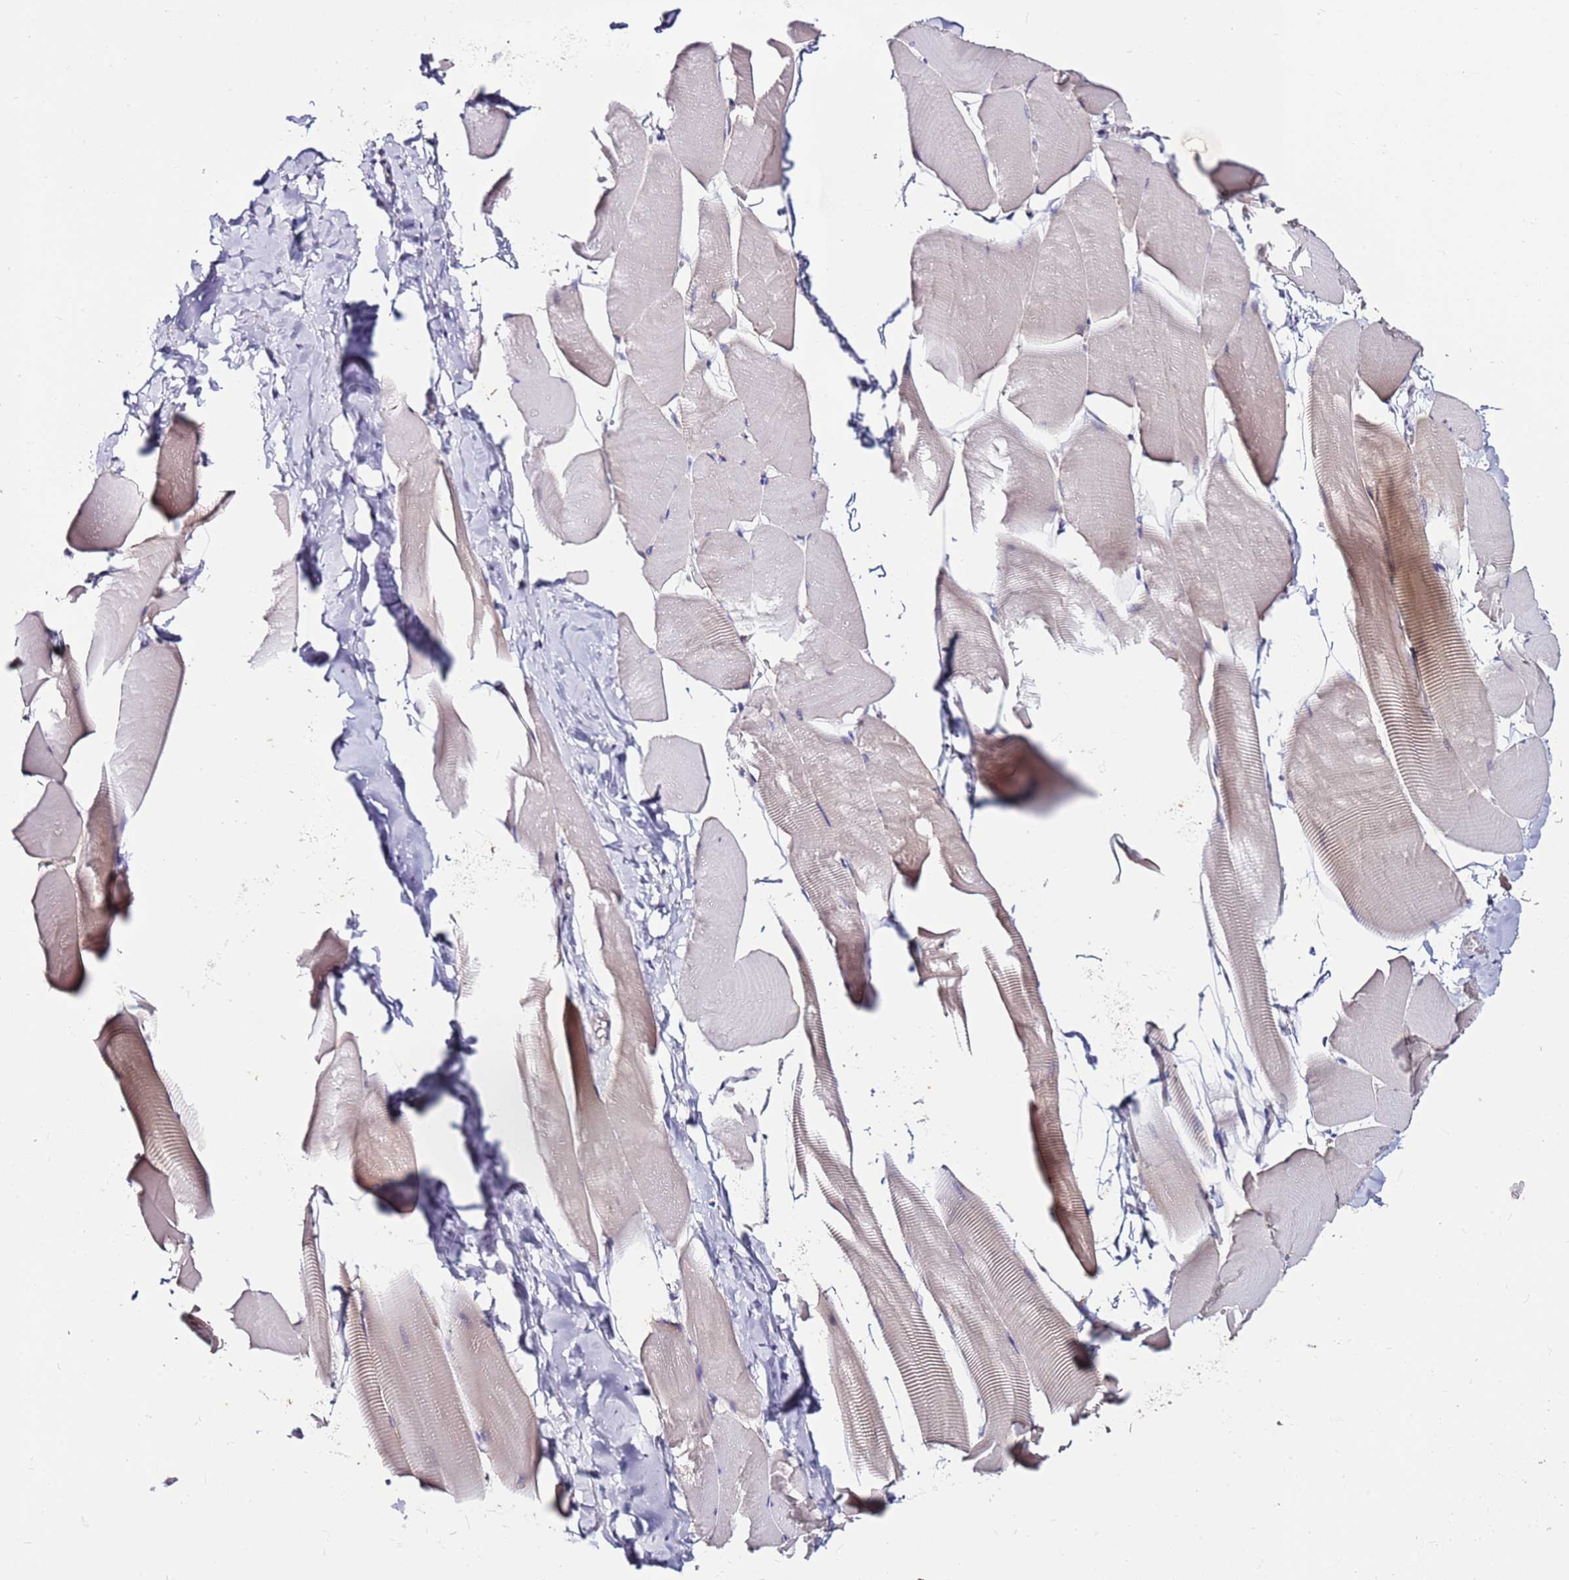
{"staining": {"intensity": "moderate", "quantity": "<25%", "location": "cytoplasmic/membranous"}, "tissue": "skeletal muscle", "cell_type": "Myocytes", "image_type": "normal", "snomed": [{"axis": "morphology", "description": "Normal tissue, NOS"}, {"axis": "topography", "description": "Skeletal muscle"}], "caption": "IHC staining of unremarkable skeletal muscle, which shows low levels of moderate cytoplasmic/membranous staining in approximately <25% of myocytes indicating moderate cytoplasmic/membranous protein staining. The staining was performed using DAB (3,3'-diaminobenzidine) (brown) for protein detection and nuclei were counterstained in hematoxylin (blue).", "gene": "SRRM5", "patient": {"sex": "male", "age": 25}}